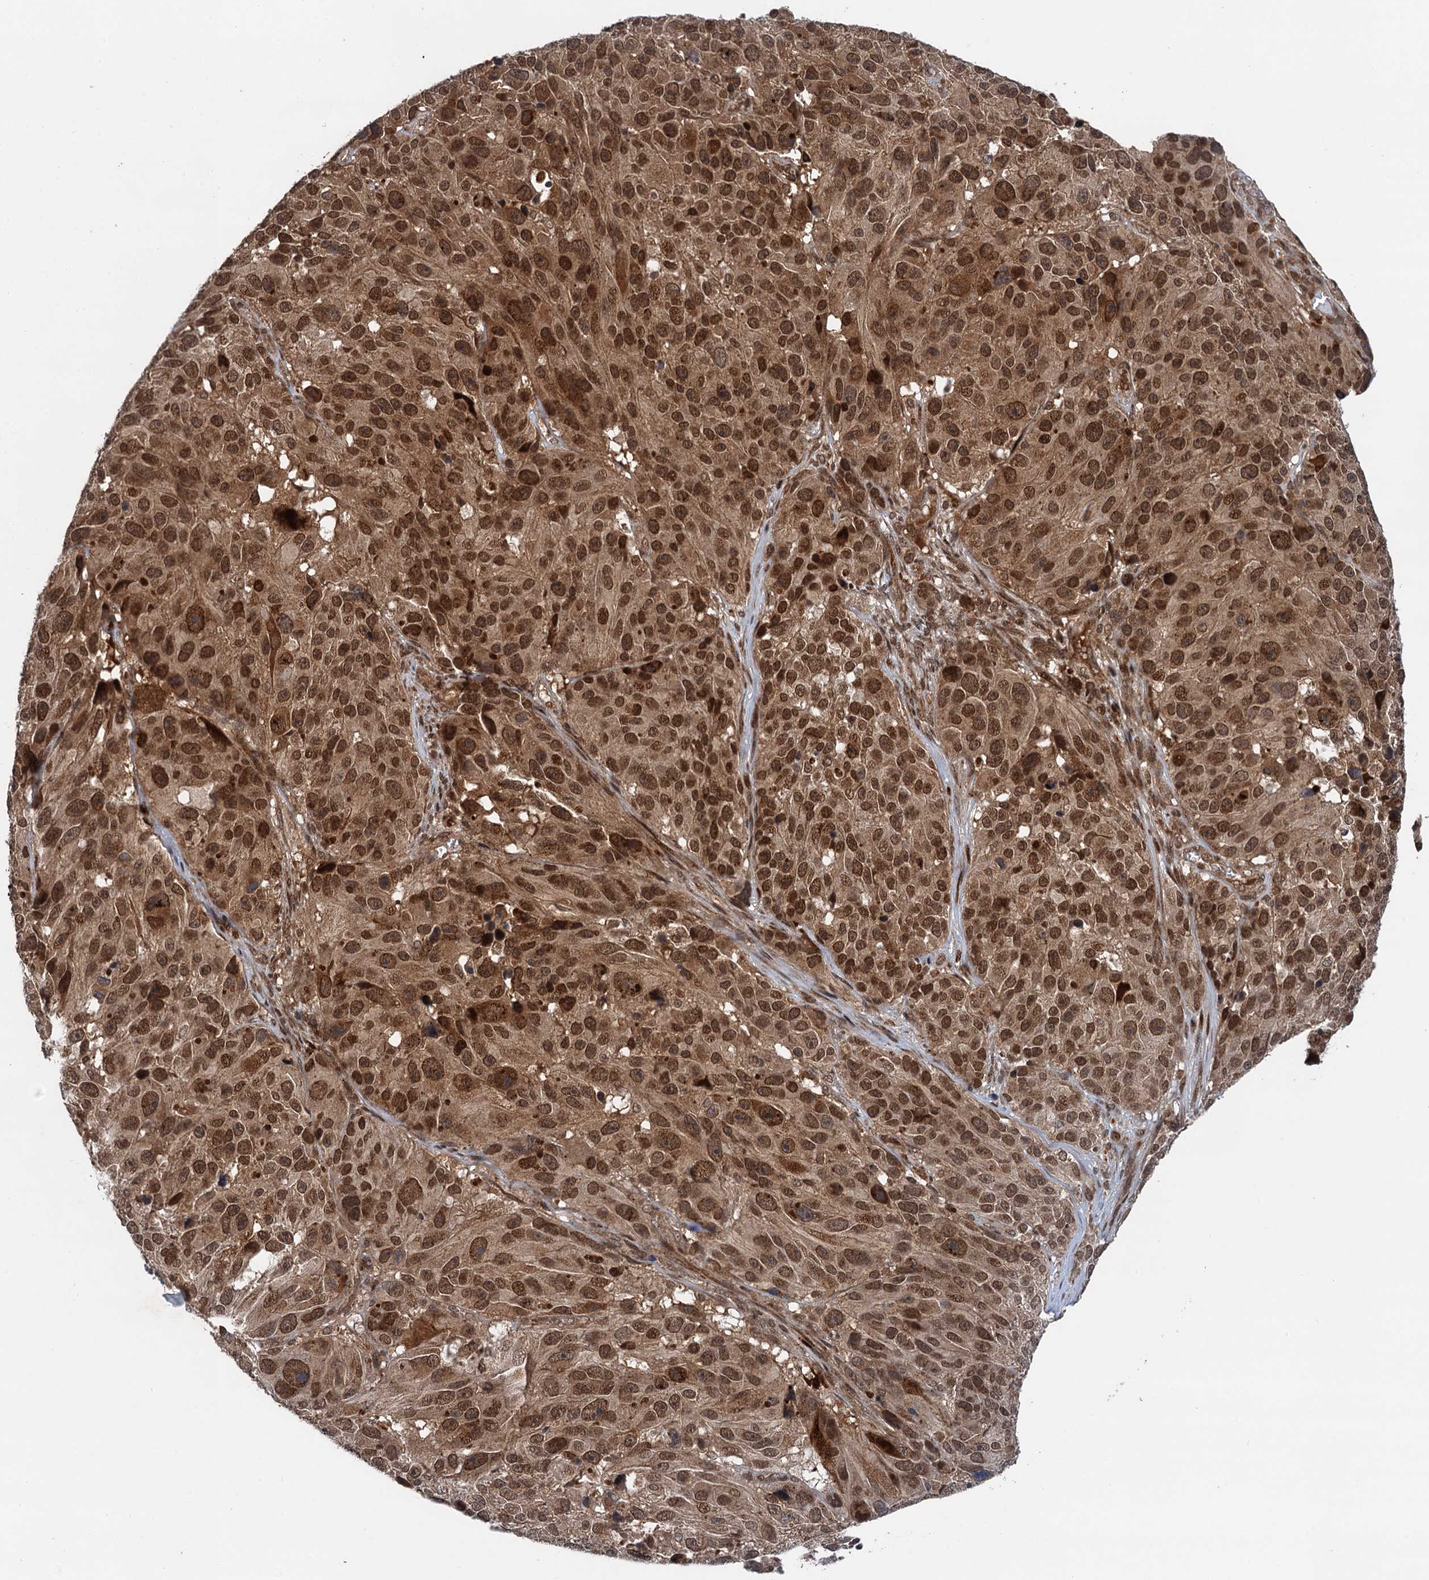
{"staining": {"intensity": "moderate", "quantity": ">75%", "location": "cytoplasmic/membranous,nuclear"}, "tissue": "melanoma", "cell_type": "Tumor cells", "image_type": "cancer", "snomed": [{"axis": "morphology", "description": "Malignant melanoma, NOS"}, {"axis": "topography", "description": "Skin"}], "caption": "DAB (3,3'-diaminobenzidine) immunohistochemical staining of malignant melanoma demonstrates moderate cytoplasmic/membranous and nuclear protein positivity in approximately >75% of tumor cells.", "gene": "NLRP10", "patient": {"sex": "male", "age": 84}}